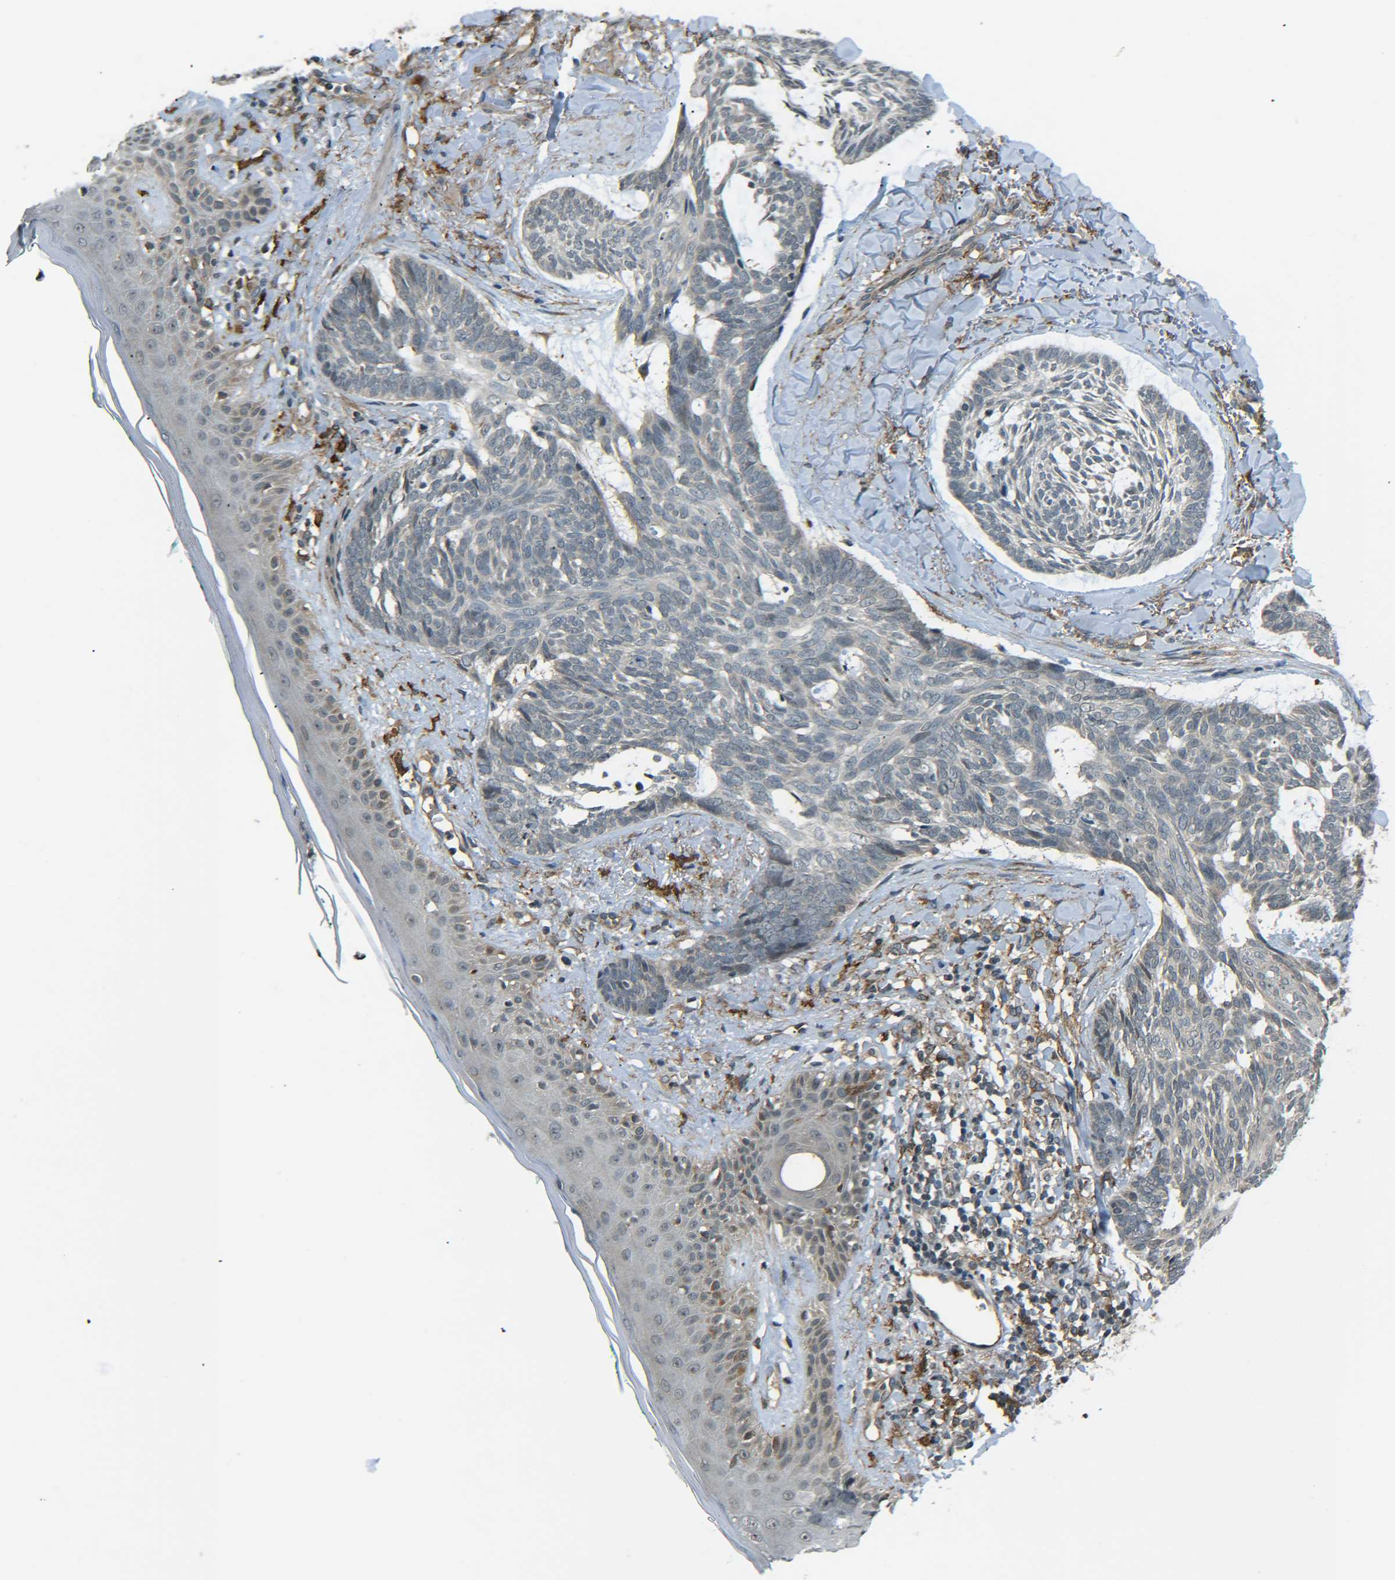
{"staining": {"intensity": "weak", "quantity": "<25%", "location": "cytoplasmic/membranous"}, "tissue": "skin cancer", "cell_type": "Tumor cells", "image_type": "cancer", "snomed": [{"axis": "morphology", "description": "Basal cell carcinoma"}, {"axis": "topography", "description": "Skin"}], "caption": "High magnification brightfield microscopy of skin cancer (basal cell carcinoma) stained with DAB (brown) and counterstained with hematoxylin (blue): tumor cells show no significant positivity.", "gene": "DAB2", "patient": {"sex": "male", "age": 43}}